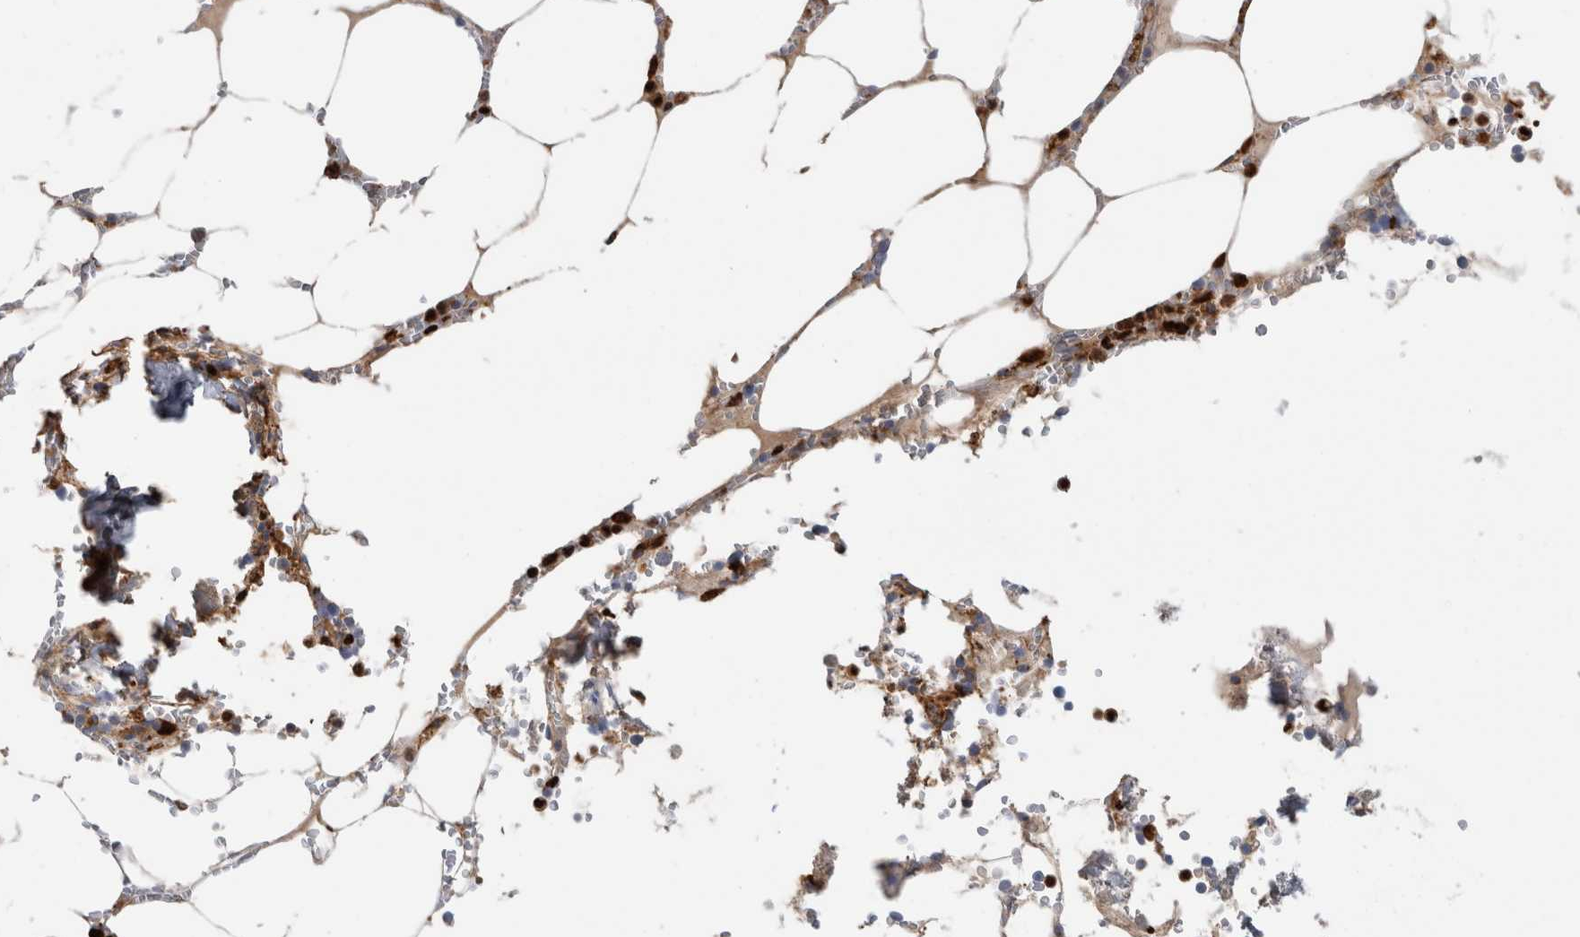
{"staining": {"intensity": "strong", "quantity": "25%-75%", "location": "cytoplasmic/membranous,nuclear"}, "tissue": "bone marrow", "cell_type": "Hematopoietic cells", "image_type": "normal", "snomed": [{"axis": "morphology", "description": "Normal tissue, NOS"}, {"axis": "topography", "description": "Bone marrow"}], "caption": "Benign bone marrow demonstrates strong cytoplasmic/membranous,nuclear staining in approximately 25%-75% of hematopoietic cells (Stains: DAB in brown, nuclei in blue, Microscopy: brightfield microscopy at high magnification)..", "gene": "P4HA1", "patient": {"sex": "male", "age": 70}}